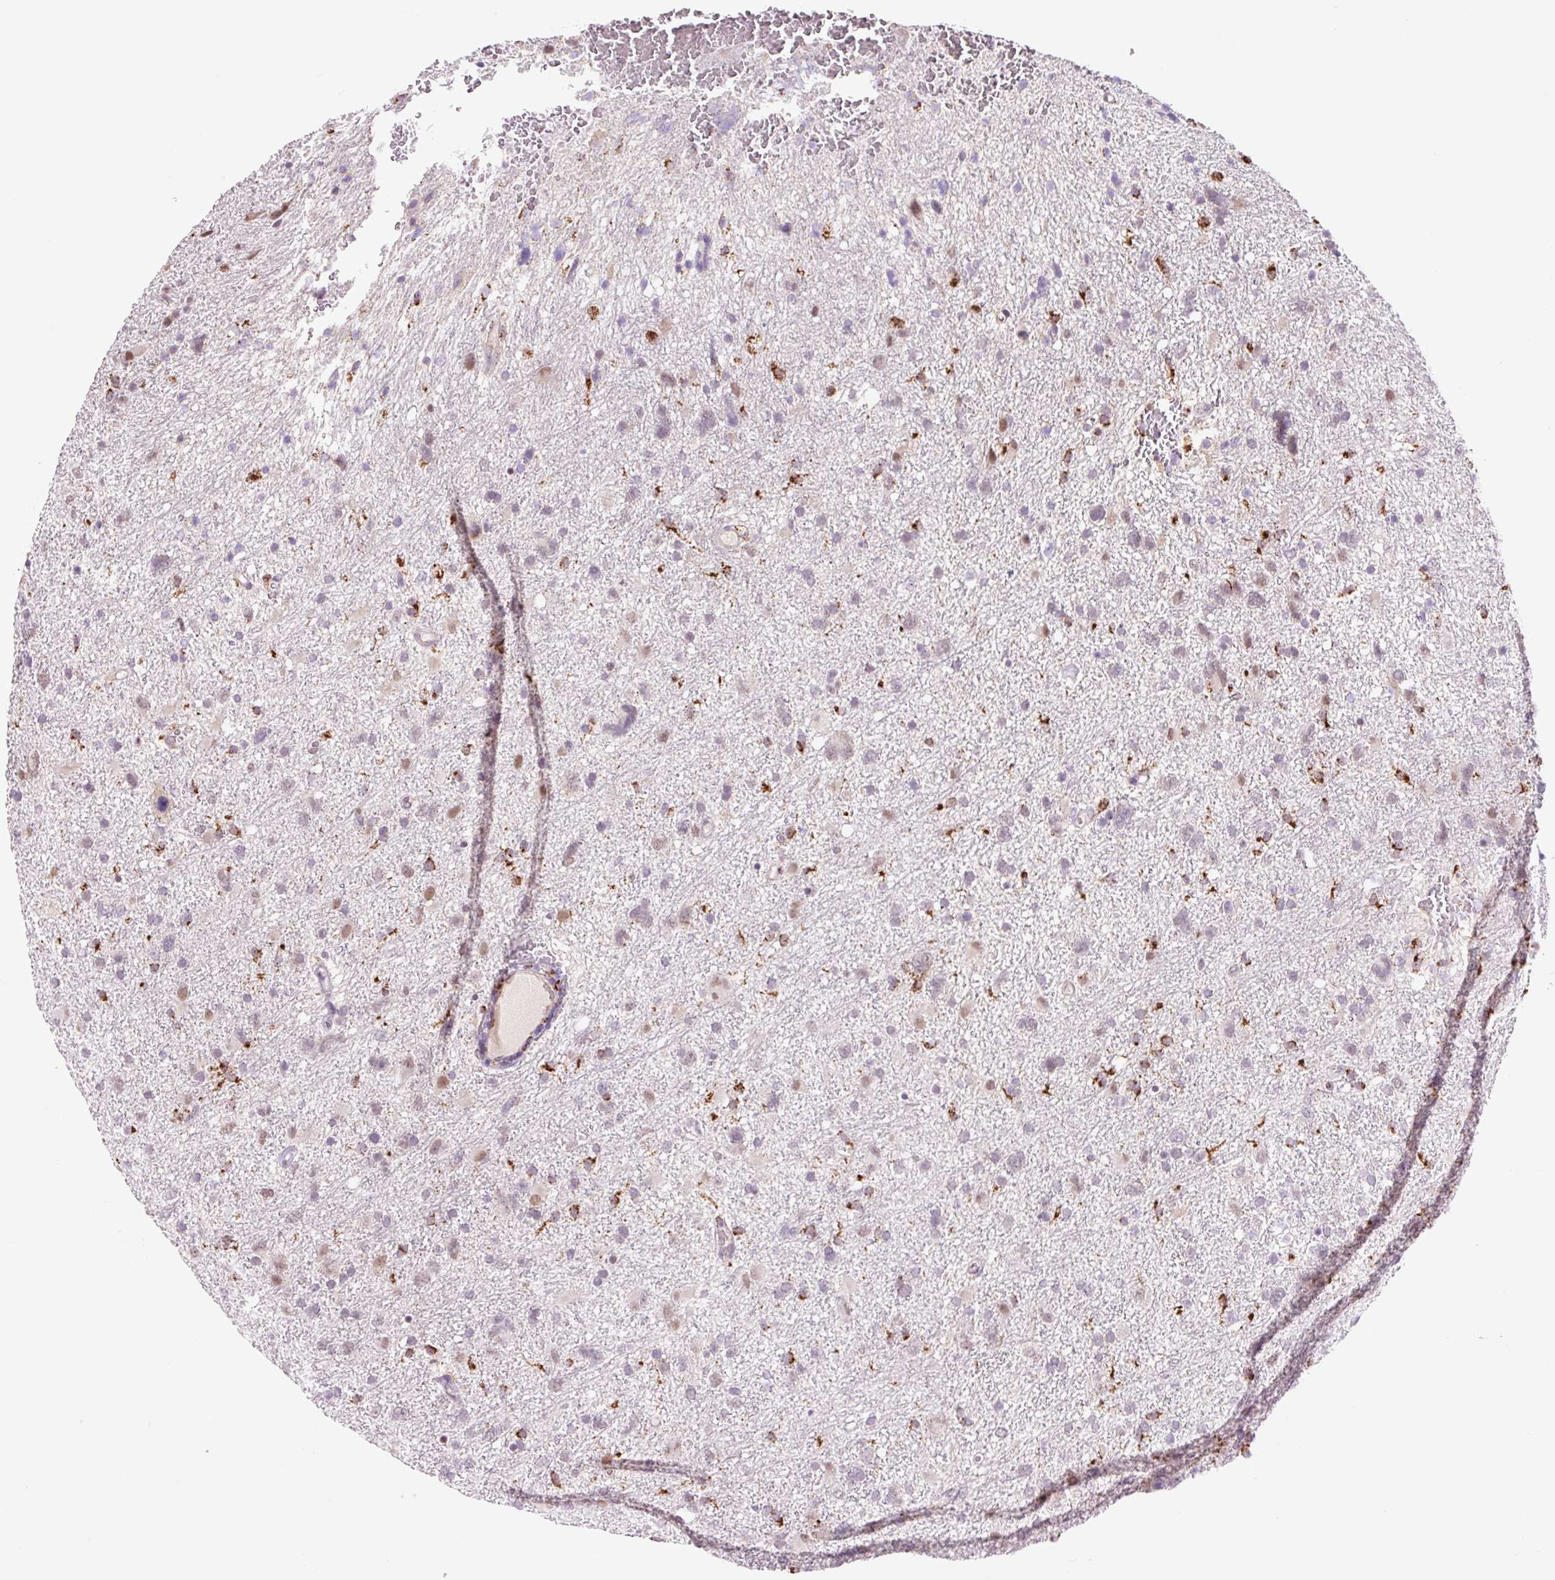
{"staining": {"intensity": "strong", "quantity": "<25%", "location": "cytoplasmic/membranous"}, "tissue": "glioma", "cell_type": "Tumor cells", "image_type": "cancer", "snomed": [{"axis": "morphology", "description": "Glioma, malignant, High grade"}, {"axis": "topography", "description": "Brain"}], "caption": "Malignant glioma (high-grade) stained for a protein demonstrates strong cytoplasmic/membranous positivity in tumor cells.", "gene": "PCK2", "patient": {"sex": "male", "age": 61}}